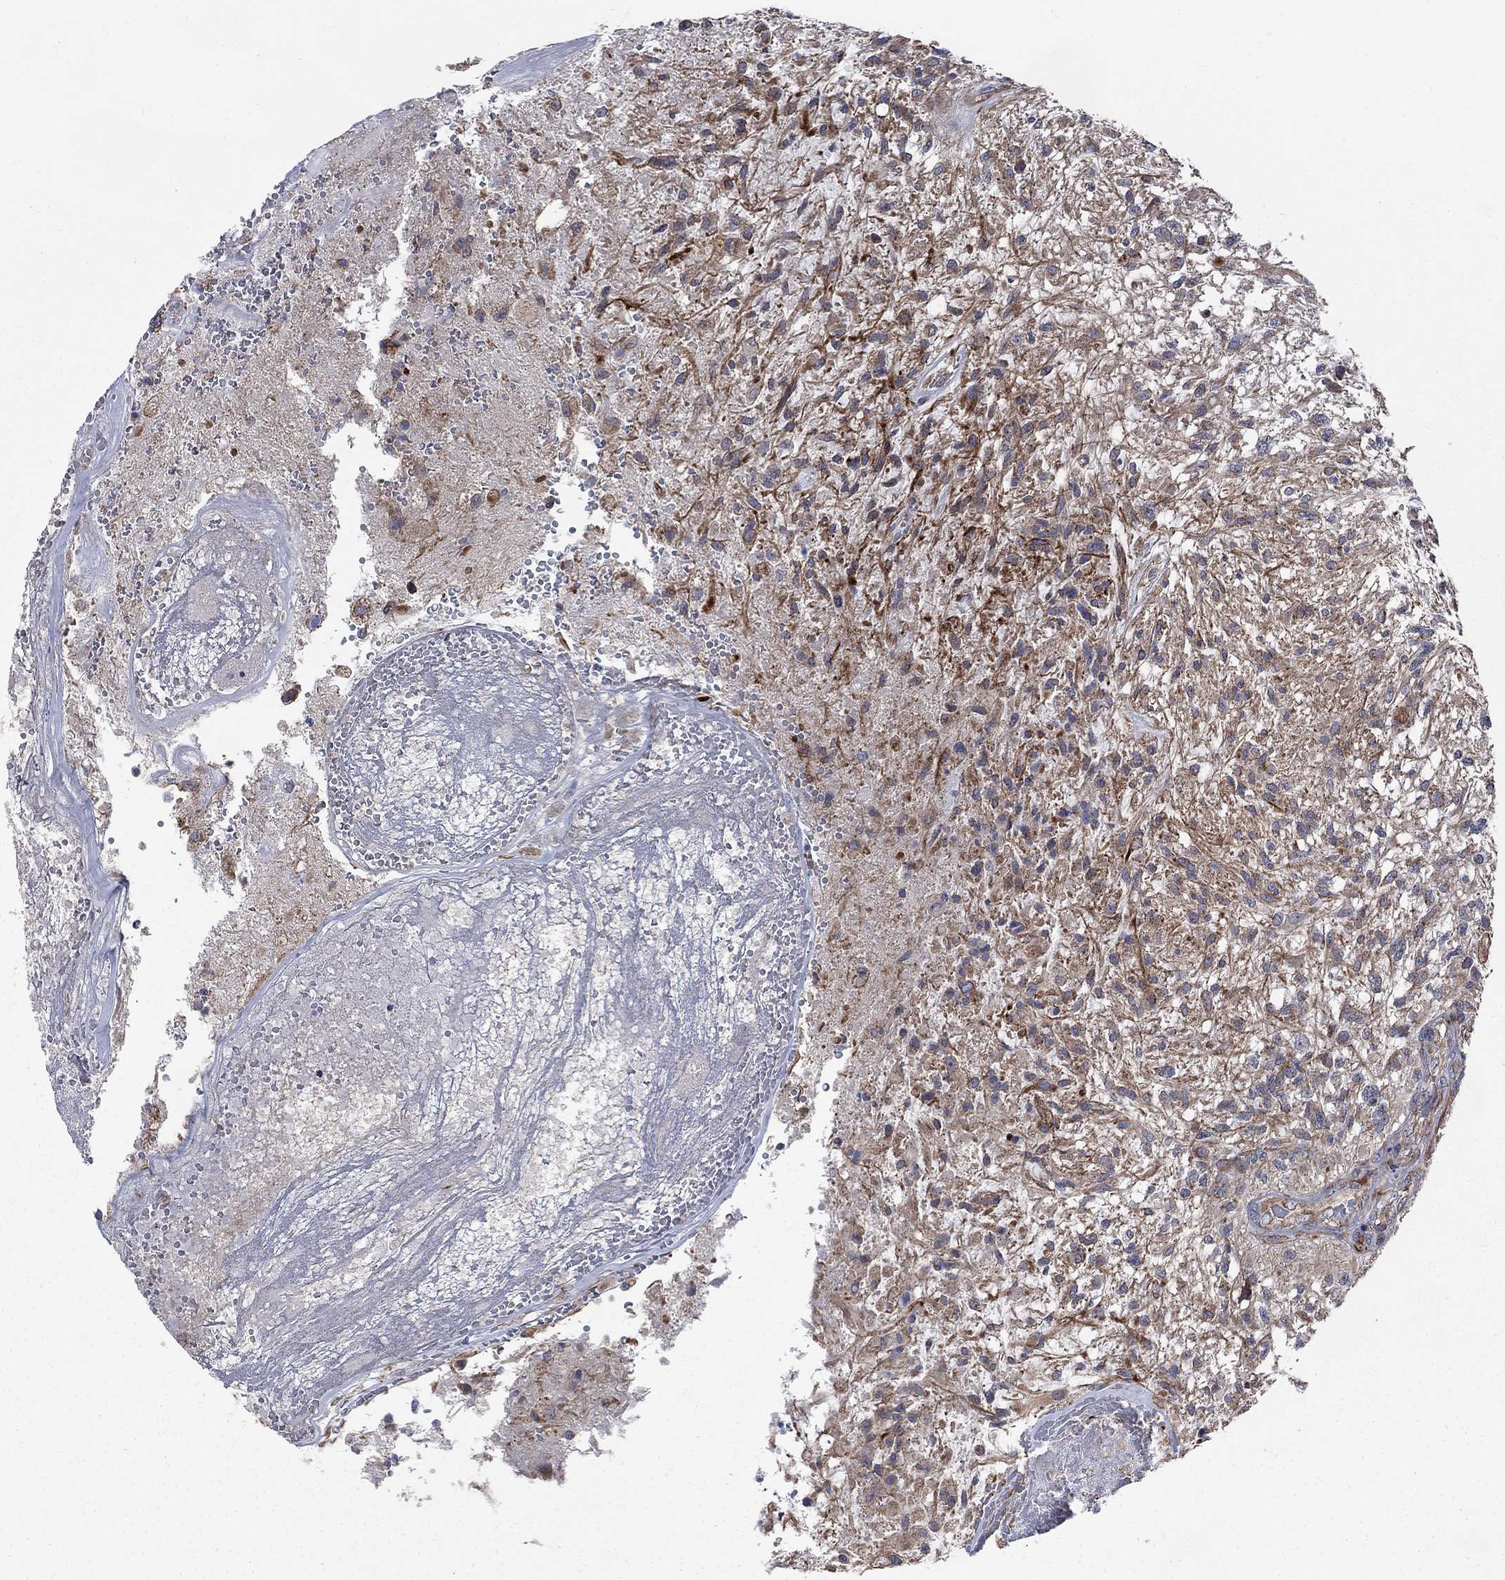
{"staining": {"intensity": "moderate", "quantity": "<25%", "location": "cytoplasmic/membranous"}, "tissue": "glioma", "cell_type": "Tumor cells", "image_type": "cancer", "snomed": [{"axis": "morphology", "description": "Glioma, malignant, High grade"}, {"axis": "topography", "description": "Brain"}], "caption": "IHC (DAB) staining of malignant high-grade glioma shows moderate cytoplasmic/membranous protein staining in about <25% of tumor cells.", "gene": "NDUFC1", "patient": {"sex": "male", "age": 56}}